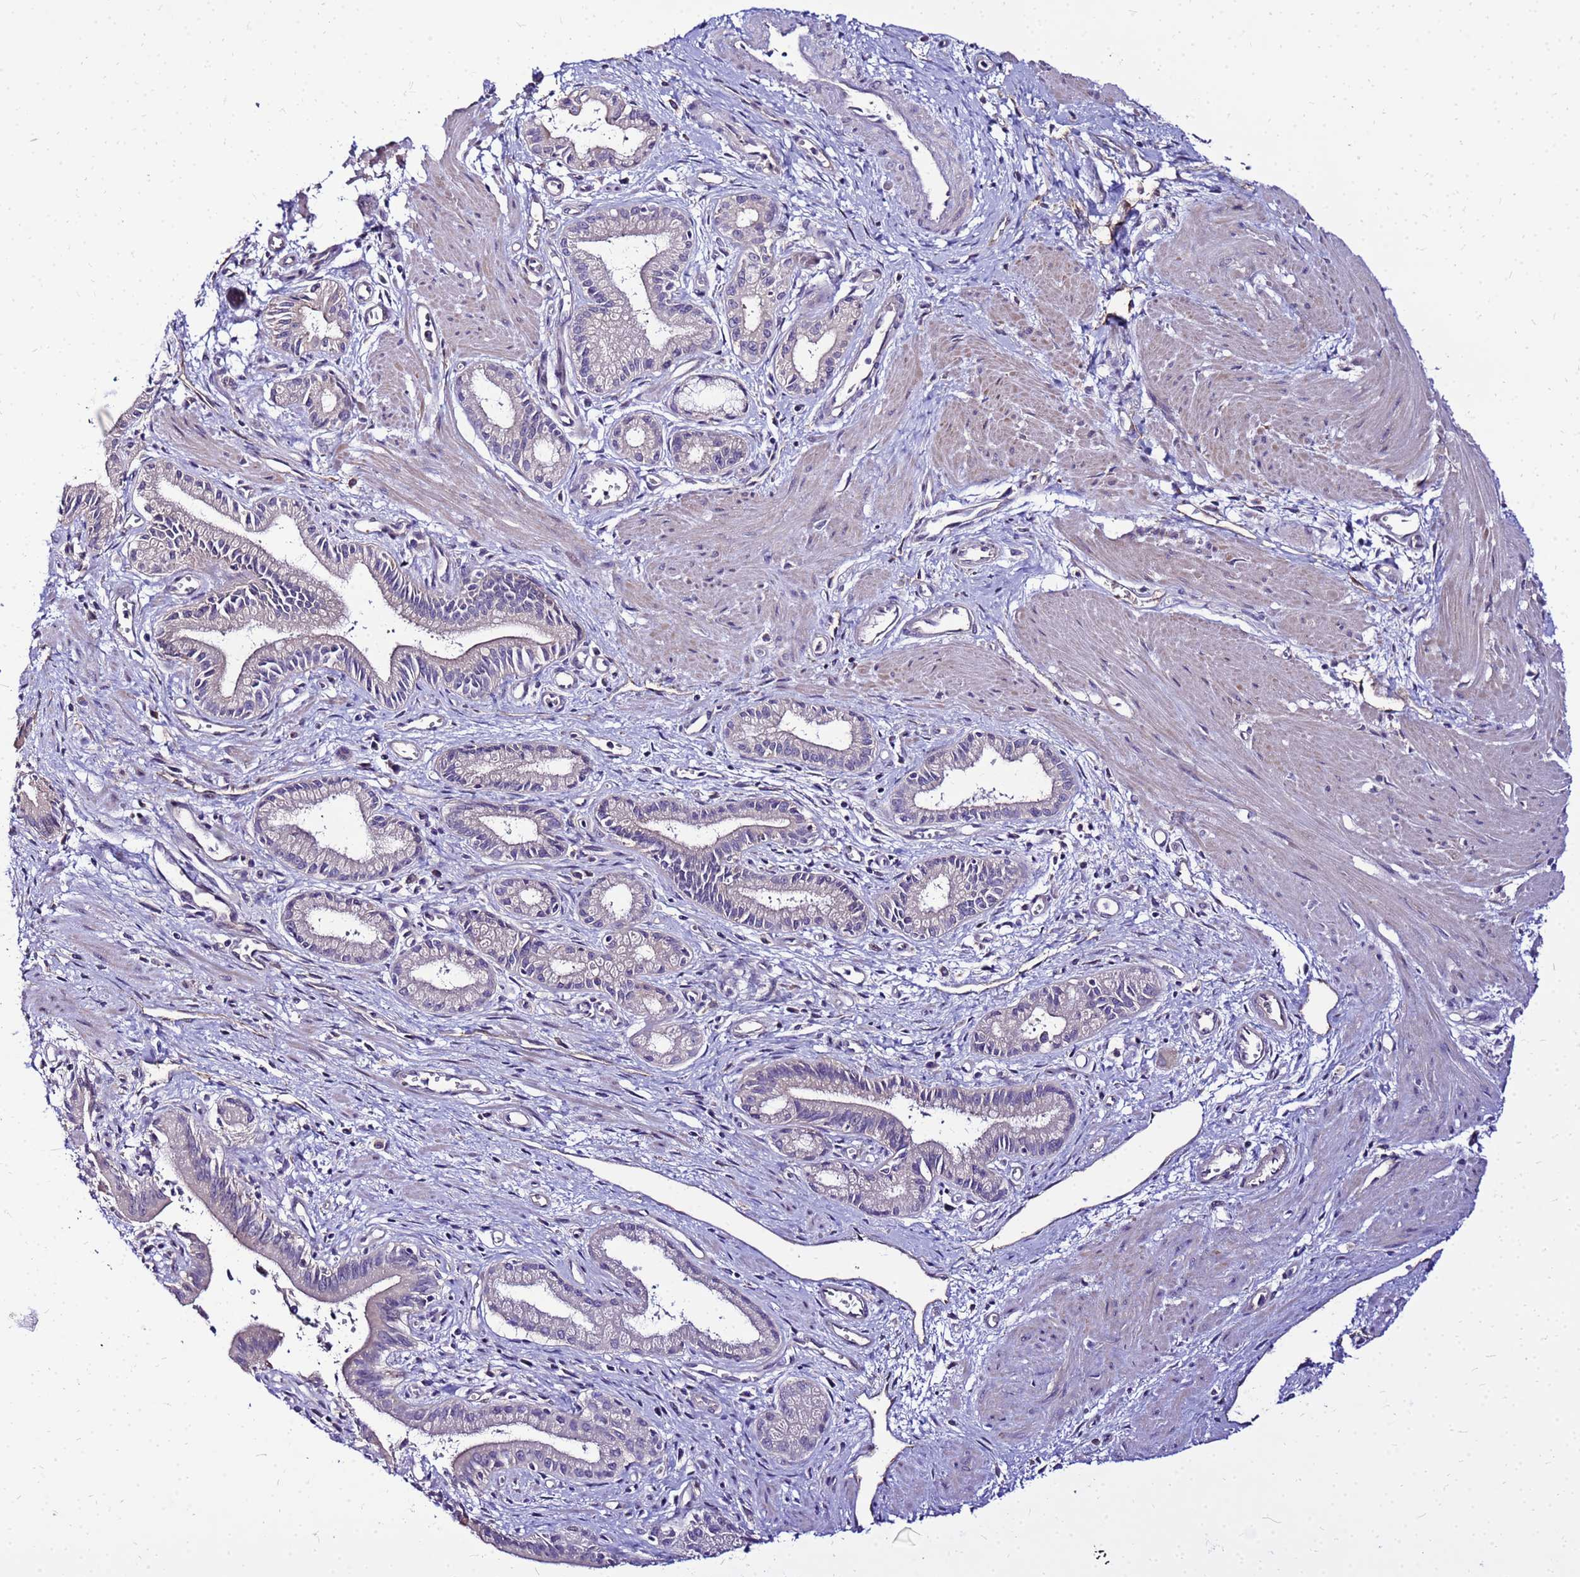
{"staining": {"intensity": "negative", "quantity": "none", "location": "none"}, "tissue": "pancreatic cancer", "cell_type": "Tumor cells", "image_type": "cancer", "snomed": [{"axis": "morphology", "description": "Adenocarcinoma, NOS"}, {"axis": "topography", "description": "Pancreas"}], "caption": "Immunohistochemistry micrograph of pancreatic adenocarcinoma stained for a protein (brown), which displays no positivity in tumor cells.", "gene": "HERC5", "patient": {"sex": "male", "age": 78}}